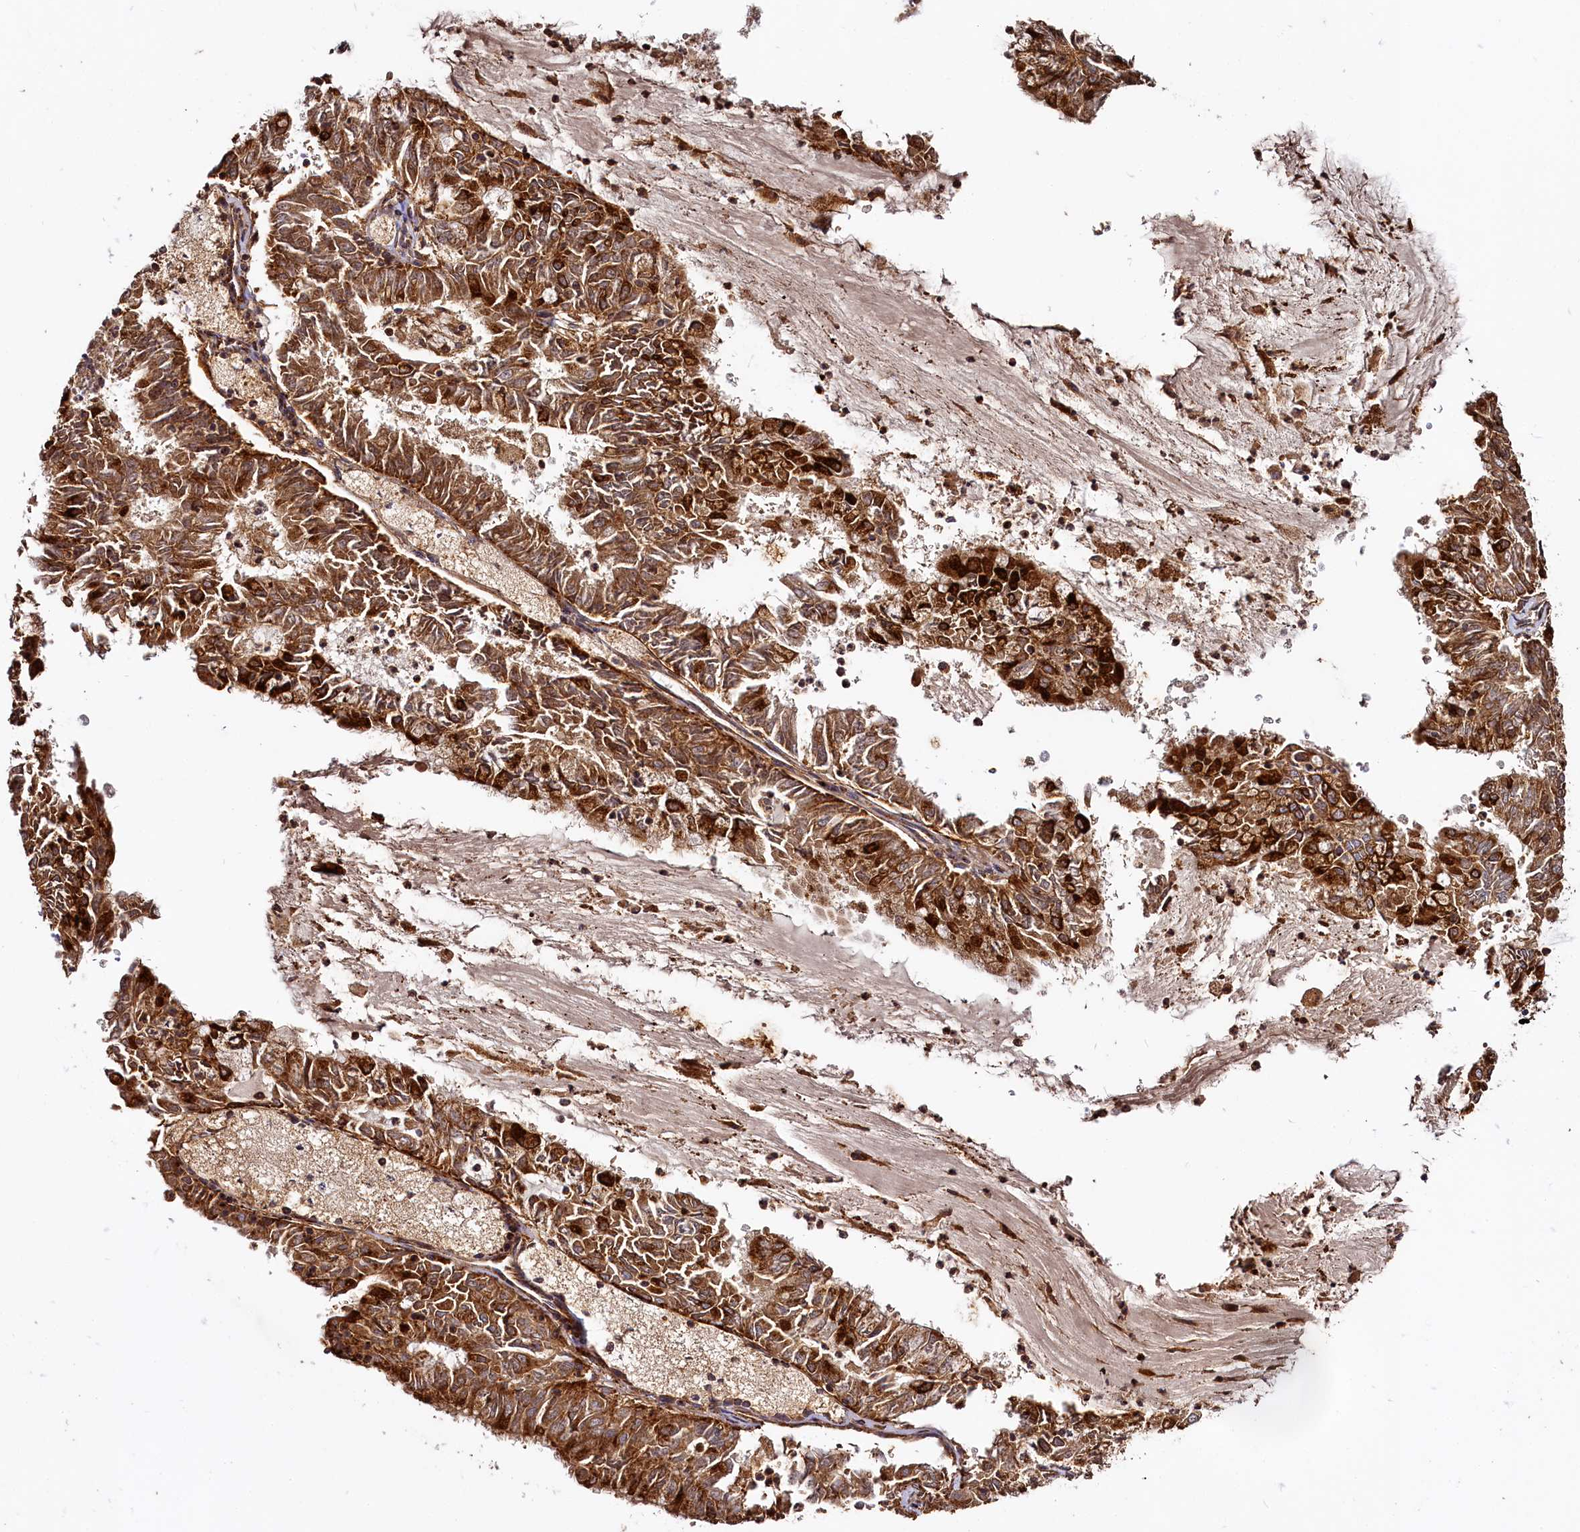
{"staining": {"intensity": "strong", "quantity": ">75%", "location": "cytoplasmic/membranous"}, "tissue": "endometrial cancer", "cell_type": "Tumor cells", "image_type": "cancer", "snomed": [{"axis": "morphology", "description": "Adenocarcinoma, NOS"}, {"axis": "topography", "description": "Endometrium"}], "caption": "Protein analysis of endometrial cancer tissue reveals strong cytoplasmic/membranous positivity in about >75% of tumor cells.", "gene": "WDR73", "patient": {"sex": "female", "age": 57}}